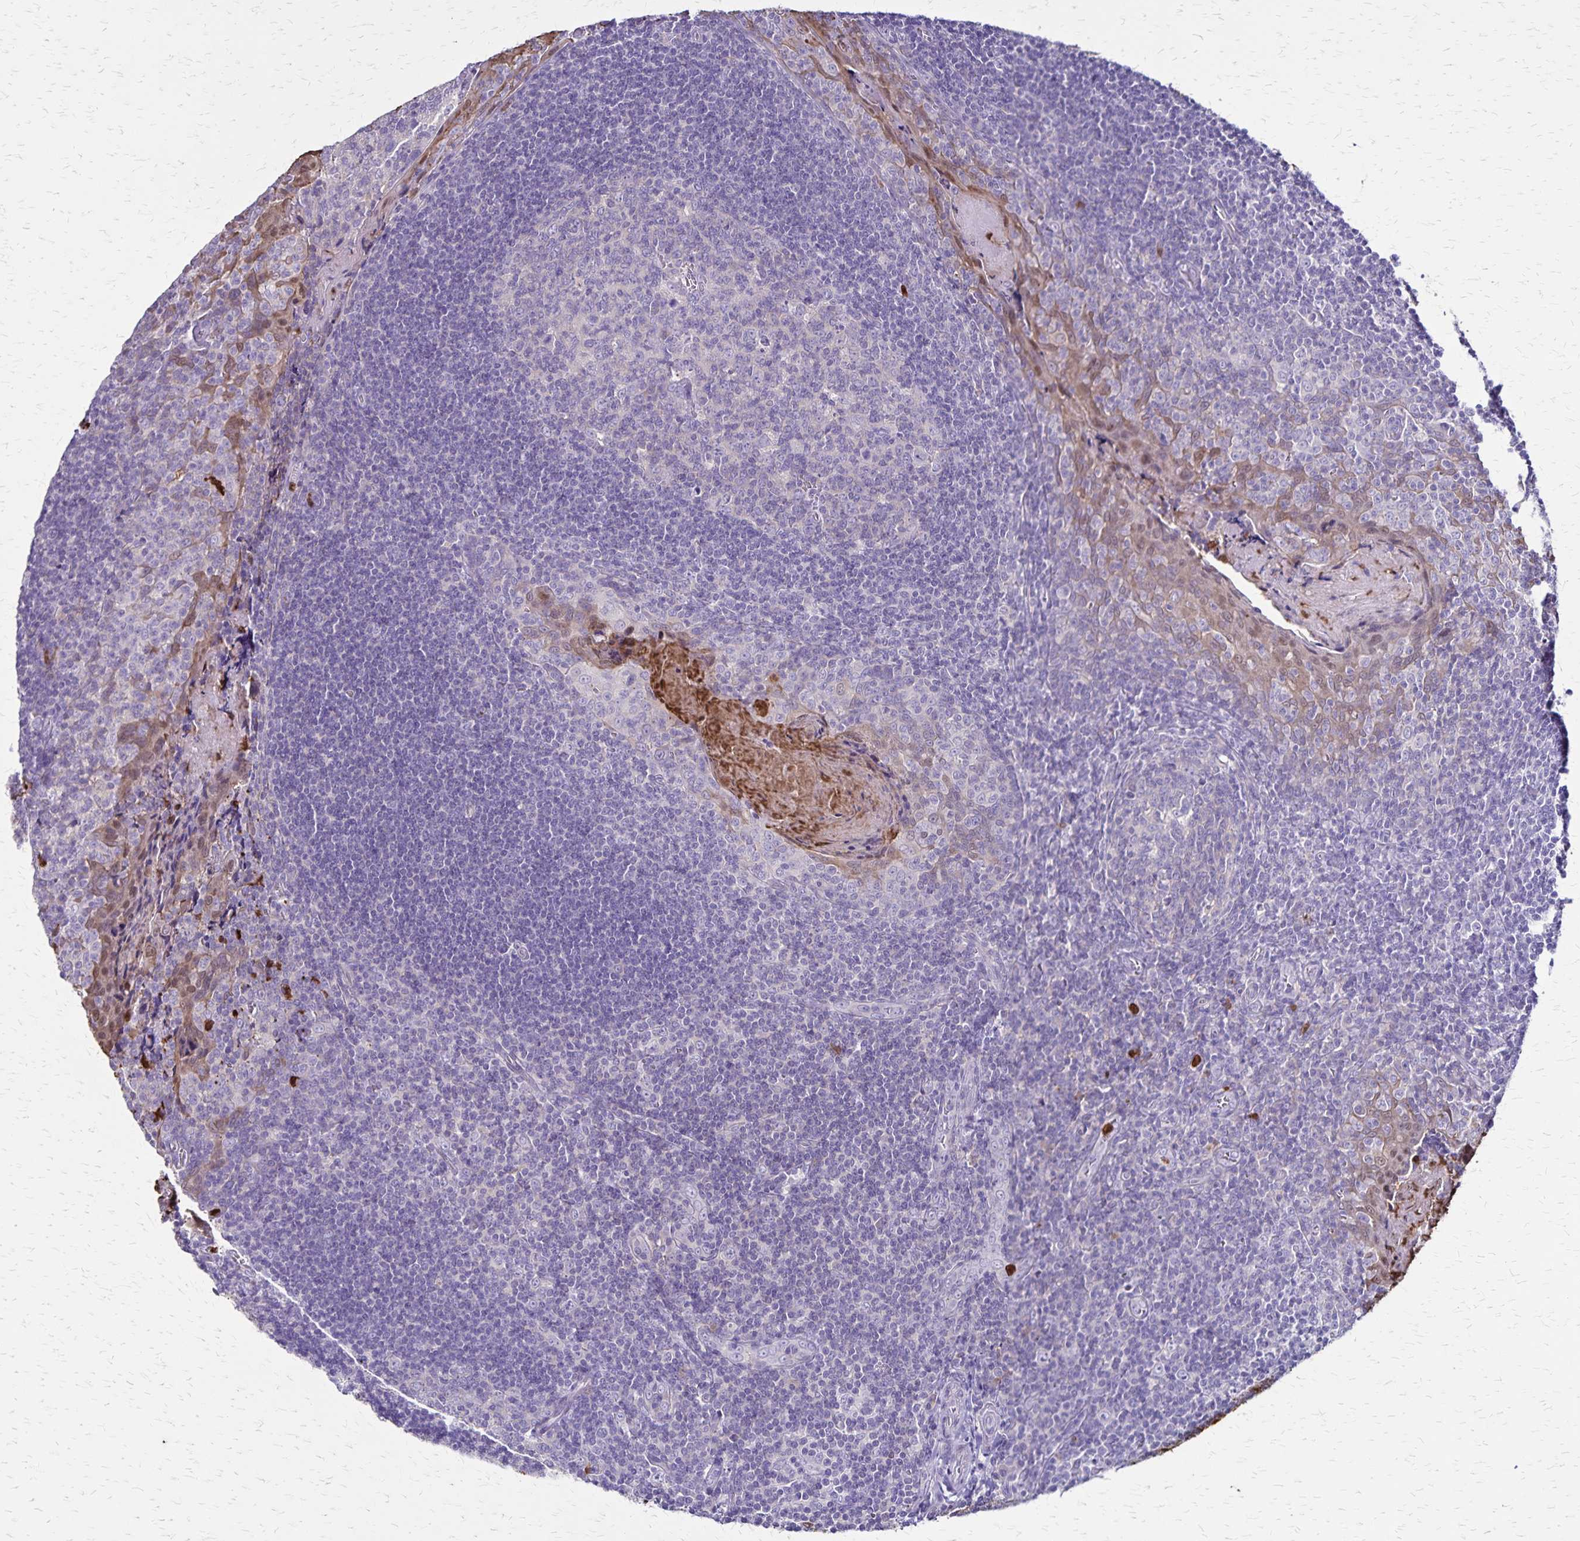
{"staining": {"intensity": "strong", "quantity": "<25%", "location": "cytoplasmic/membranous"}, "tissue": "tonsil", "cell_type": "Germinal center cells", "image_type": "normal", "snomed": [{"axis": "morphology", "description": "Normal tissue, NOS"}, {"axis": "morphology", "description": "Inflammation, NOS"}, {"axis": "topography", "description": "Tonsil"}], "caption": "Strong cytoplasmic/membranous protein staining is seen in about <25% of germinal center cells in tonsil.", "gene": "ULBP3", "patient": {"sex": "female", "age": 31}}